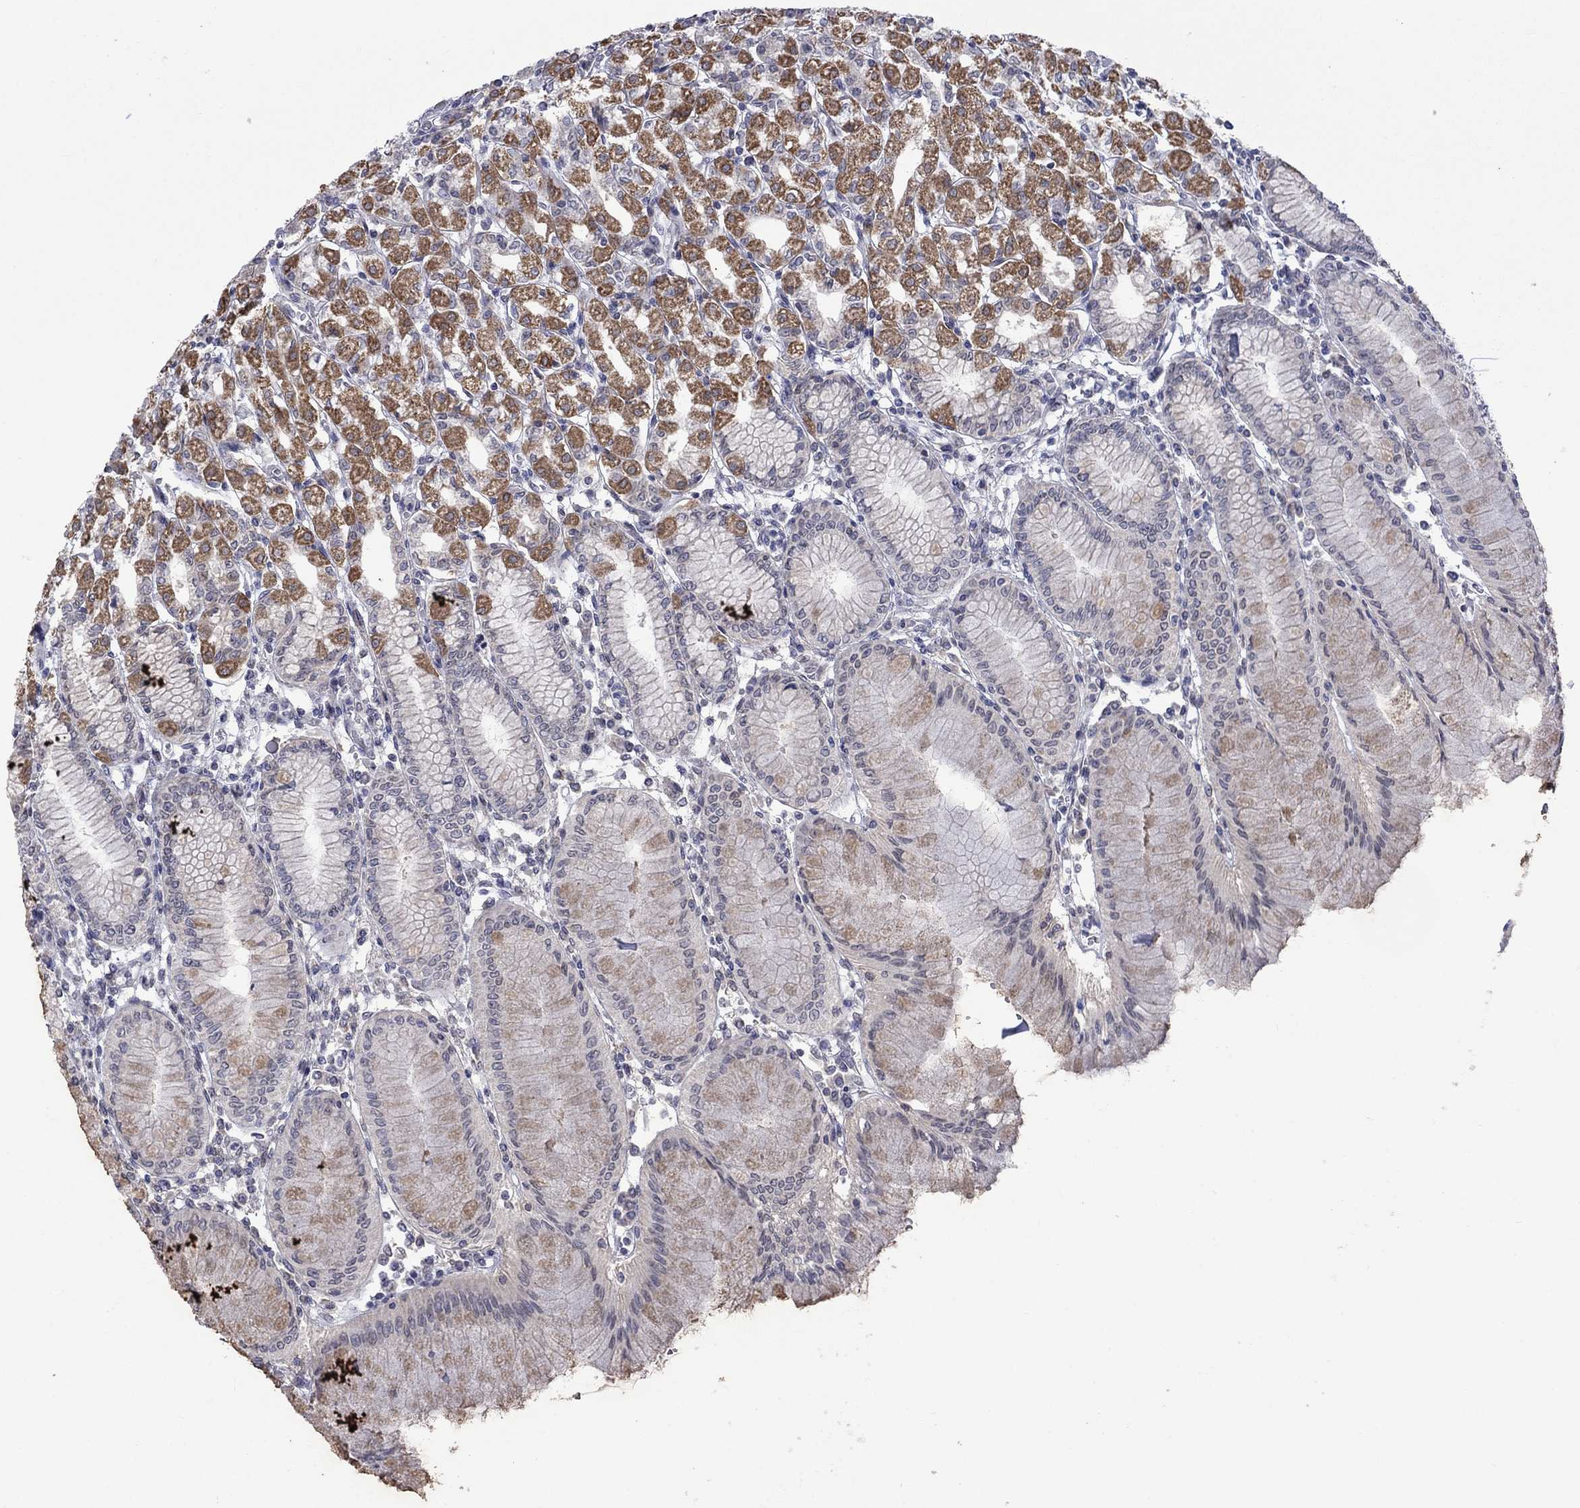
{"staining": {"intensity": "moderate", "quantity": "25%-75%", "location": "cytoplasmic/membranous"}, "tissue": "stomach", "cell_type": "Glandular cells", "image_type": "normal", "snomed": [{"axis": "morphology", "description": "Normal tissue, NOS"}, {"axis": "topography", "description": "Skeletal muscle"}, {"axis": "topography", "description": "Stomach"}], "caption": "Immunohistochemistry (IHC) (DAB (3,3'-diaminobenzidine)) staining of benign human stomach demonstrates moderate cytoplasmic/membranous protein expression in approximately 25%-75% of glandular cells.", "gene": "KCNJ16", "patient": {"sex": "female", "age": 57}}